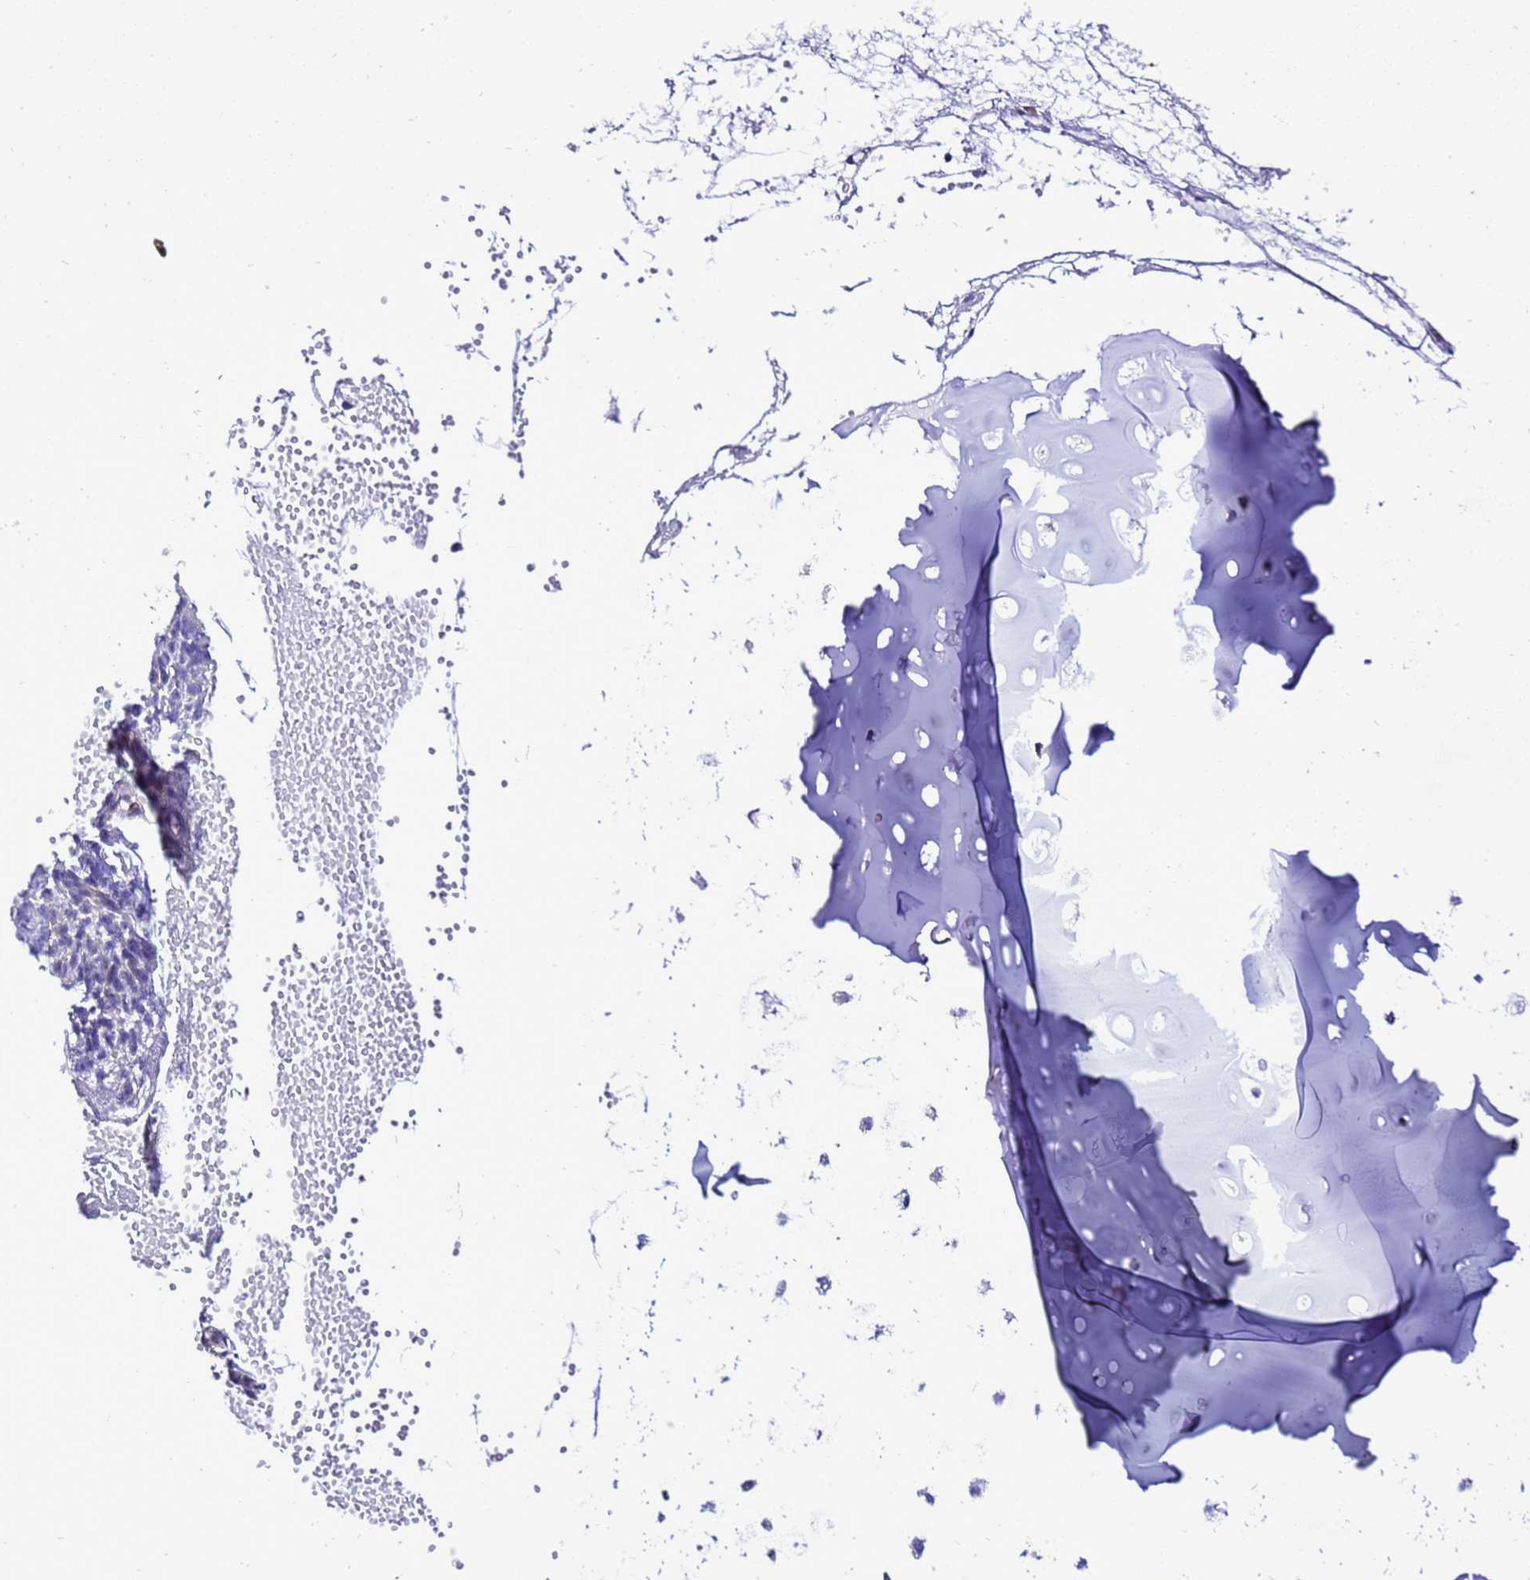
{"staining": {"intensity": "weak", "quantity": ">75%", "location": "cytoplasmic/membranous"}, "tissue": "soft tissue", "cell_type": "Chondrocytes", "image_type": "normal", "snomed": [{"axis": "morphology", "description": "Normal tissue, NOS"}, {"axis": "morphology", "description": "Basal cell carcinoma"}, {"axis": "topography", "description": "Cartilage tissue"}, {"axis": "topography", "description": "Nasopharynx"}, {"axis": "topography", "description": "Oral tissue"}], "caption": "IHC of unremarkable soft tissue displays low levels of weak cytoplasmic/membranous expression in approximately >75% of chondrocytes.", "gene": "DPH6", "patient": {"sex": "female", "age": 77}}